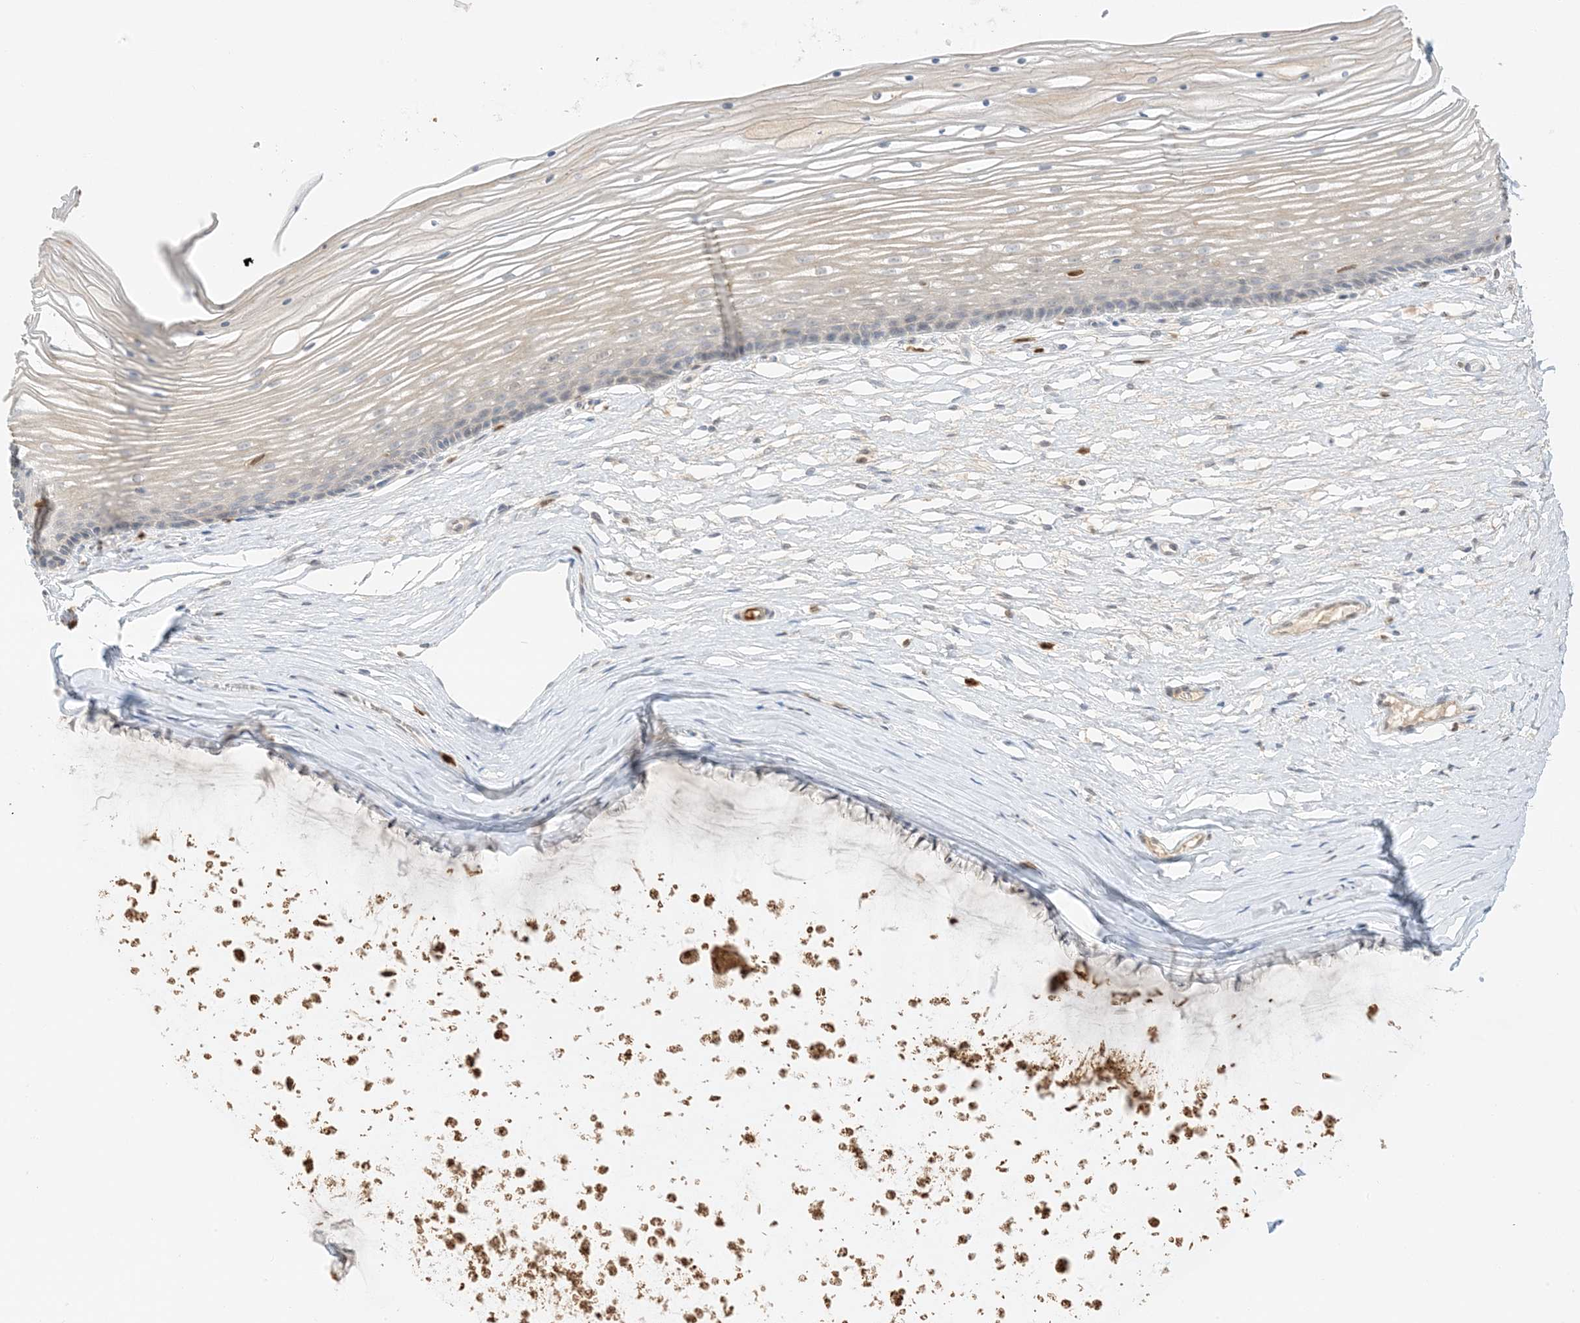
{"staining": {"intensity": "weak", "quantity": "<25%", "location": "nuclear"}, "tissue": "vagina", "cell_type": "Squamous epithelial cells", "image_type": "normal", "snomed": [{"axis": "morphology", "description": "Normal tissue, NOS"}, {"axis": "topography", "description": "Vagina"}, {"axis": "topography", "description": "Cervix"}], "caption": "Squamous epithelial cells are negative for brown protein staining in benign vagina. Brightfield microscopy of IHC stained with DAB (brown) and hematoxylin (blue), captured at high magnification.", "gene": "GCA", "patient": {"sex": "female", "age": 40}}